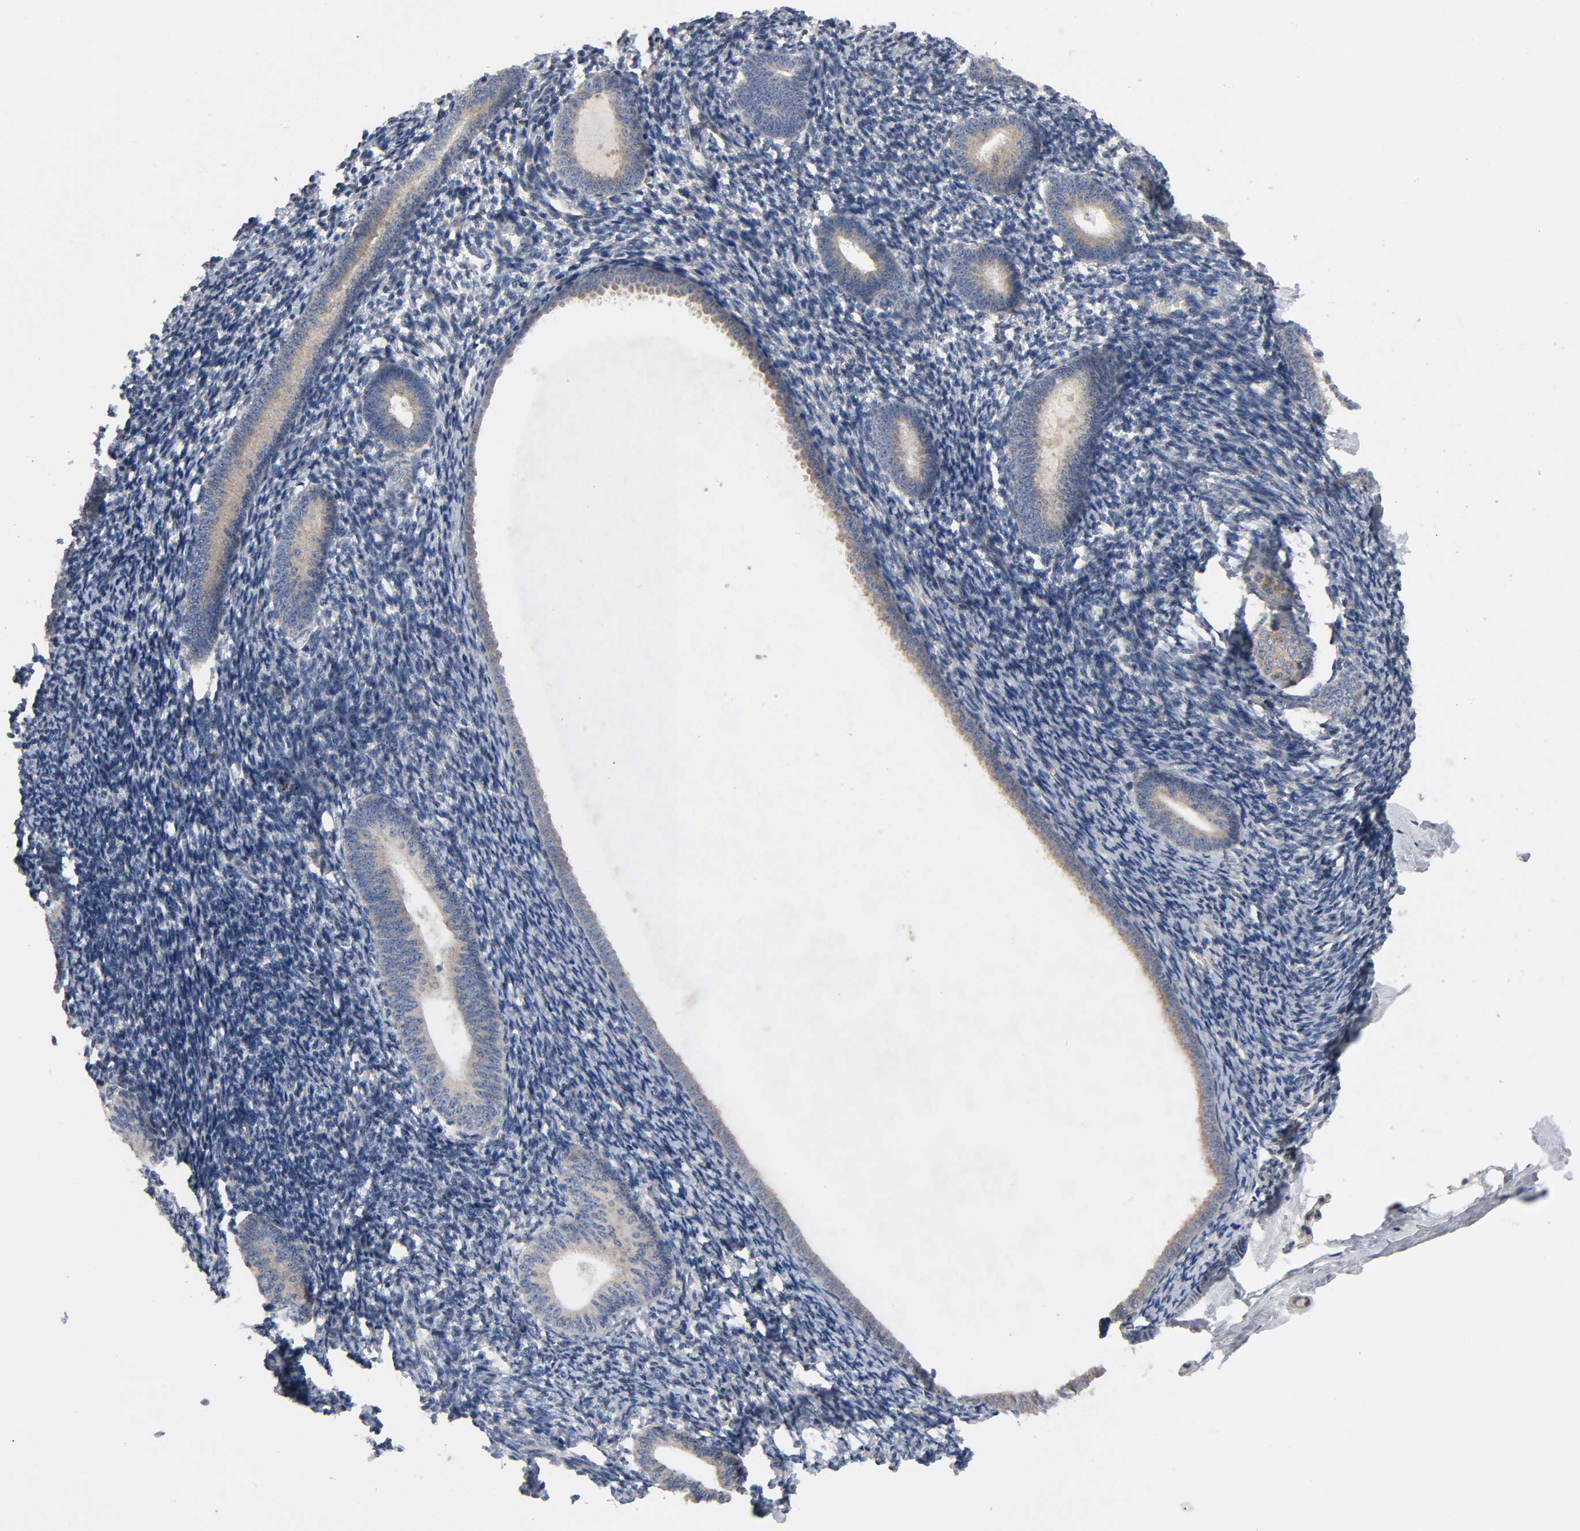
{"staining": {"intensity": "weak", "quantity": "<25%", "location": "cytoplasmic/membranous"}, "tissue": "endometrium", "cell_type": "Cells in endometrial stroma", "image_type": "normal", "snomed": [{"axis": "morphology", "description": "Normal tissue, NOS"}, {"axis": "topography", "description": "Endometrium"}], "caption": "Immunohistochemistry (IHC) photomicrograph of benign endometrium stained for a protein (brown), which demonstrates no staining in cells in endometrial stroma.", "gene": "HDAC6", "patient": {"sex": "female", "age": 57}}